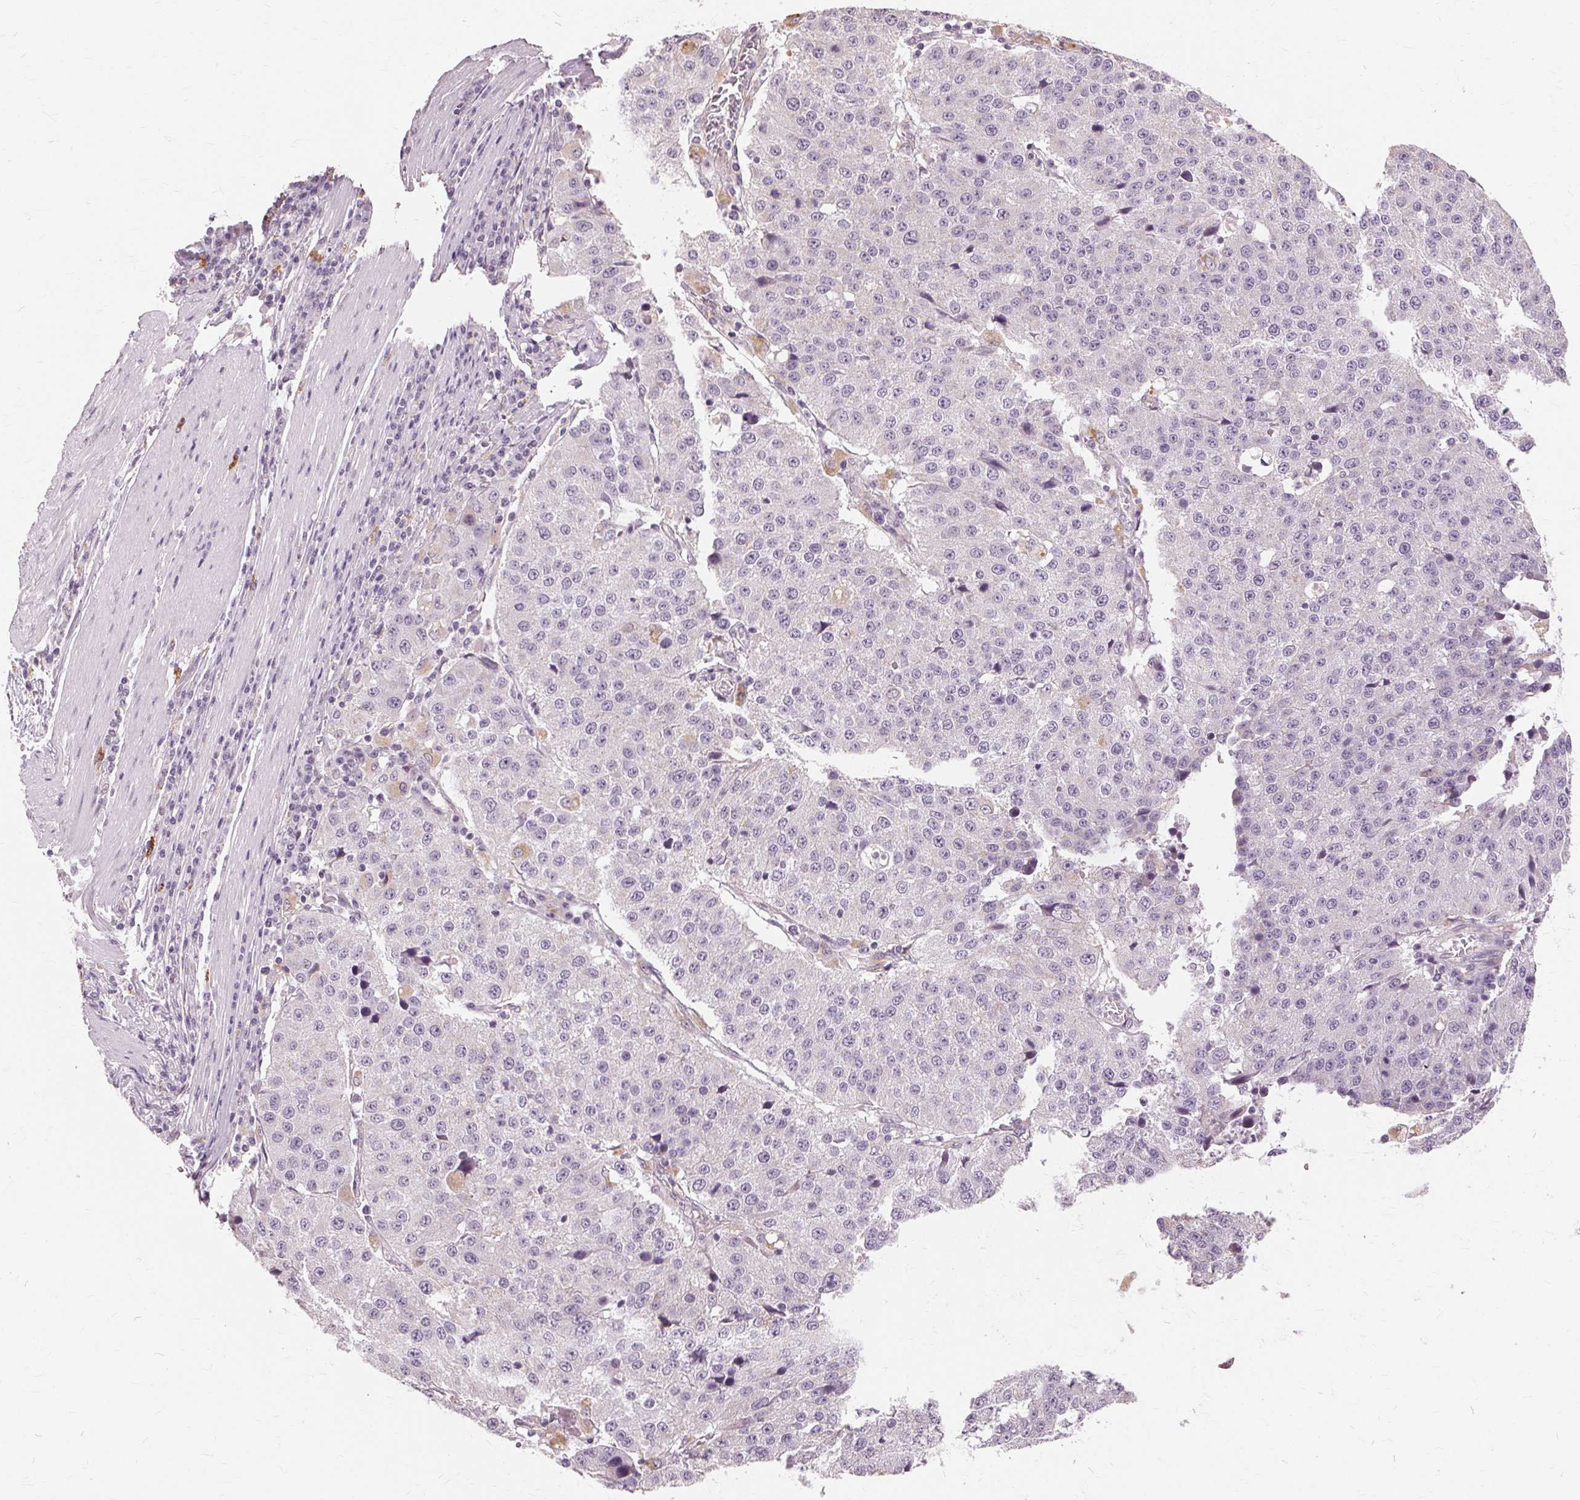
{"staining": {"intensity": "negative", "quantity": "none", "location": "none"}, "tissue": "stomach cancer", "cell_type": "Tumor cells", "image_type": "cancer", "snomed": [{"axis": "morphology", "description": "Adenocarcinoma, NOS"}, {"axis": "topography", "description": "Stomach"}], "caption": "Photomicrograph shows no protein positivity in tumor cells of stomach cancer tissue. Nuclei are stained in blue.", "gene": "SIGLEC6", "patient": {"sex": "male", "age": 71}}